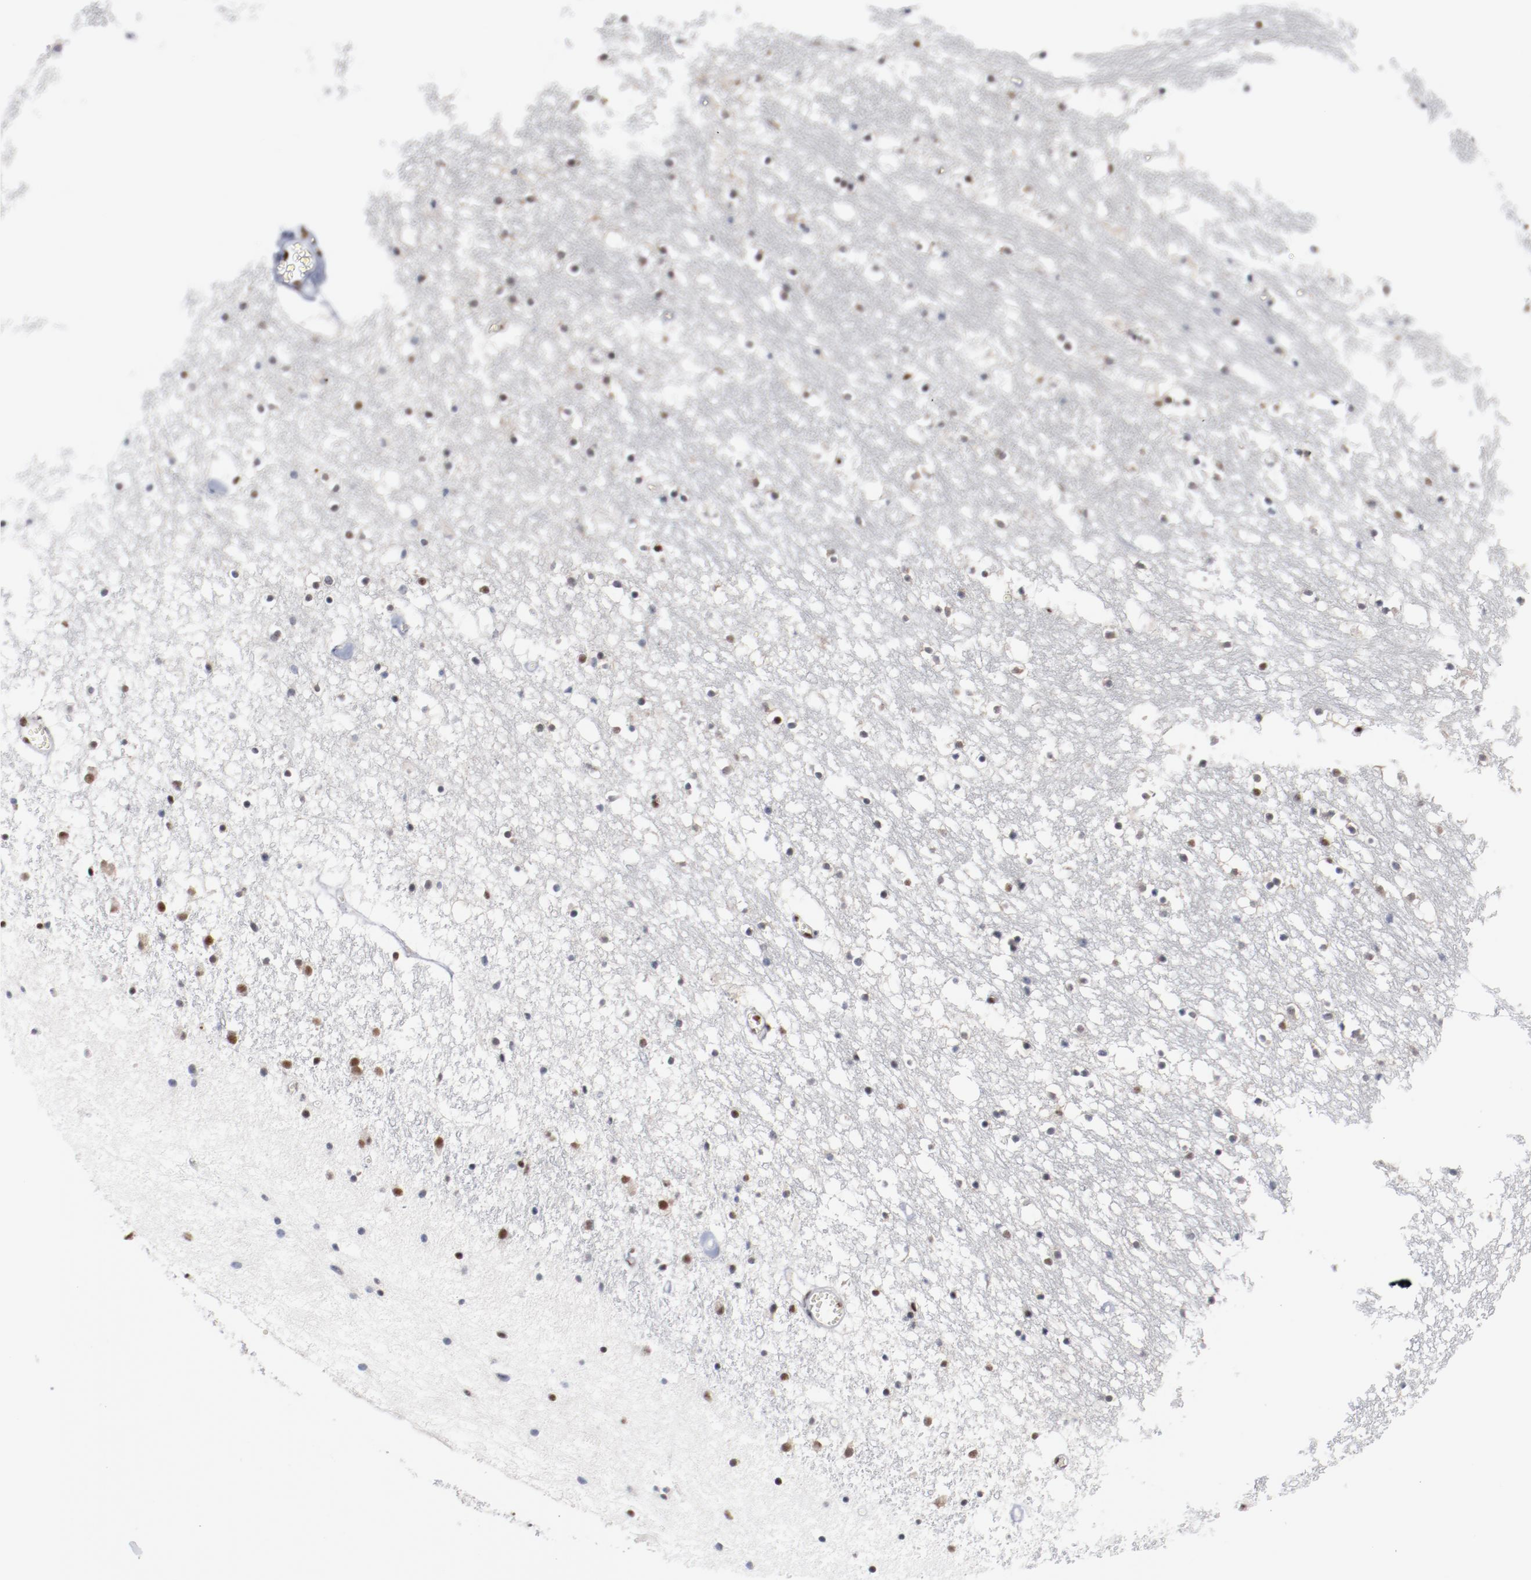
{"staining": {"intensity": "moderate", "quantity": "25%-75%", "location": "nuclear"}, "tissue": "caudate", "cell_type": "Glial cells", "image_type": "normal", "snomed": [{"axis": "morphology", "description": "Normal tissue, NOS"}, {"axis": "topography", "description": "Lateral ventricle wall"}], "caption": "This is a histology image of IHC staining of benign caudate, which shows moderate expression in the nuclear of glial cells.", "gene": "BUB3", "patient": {"sex": "male", "age": 45}}